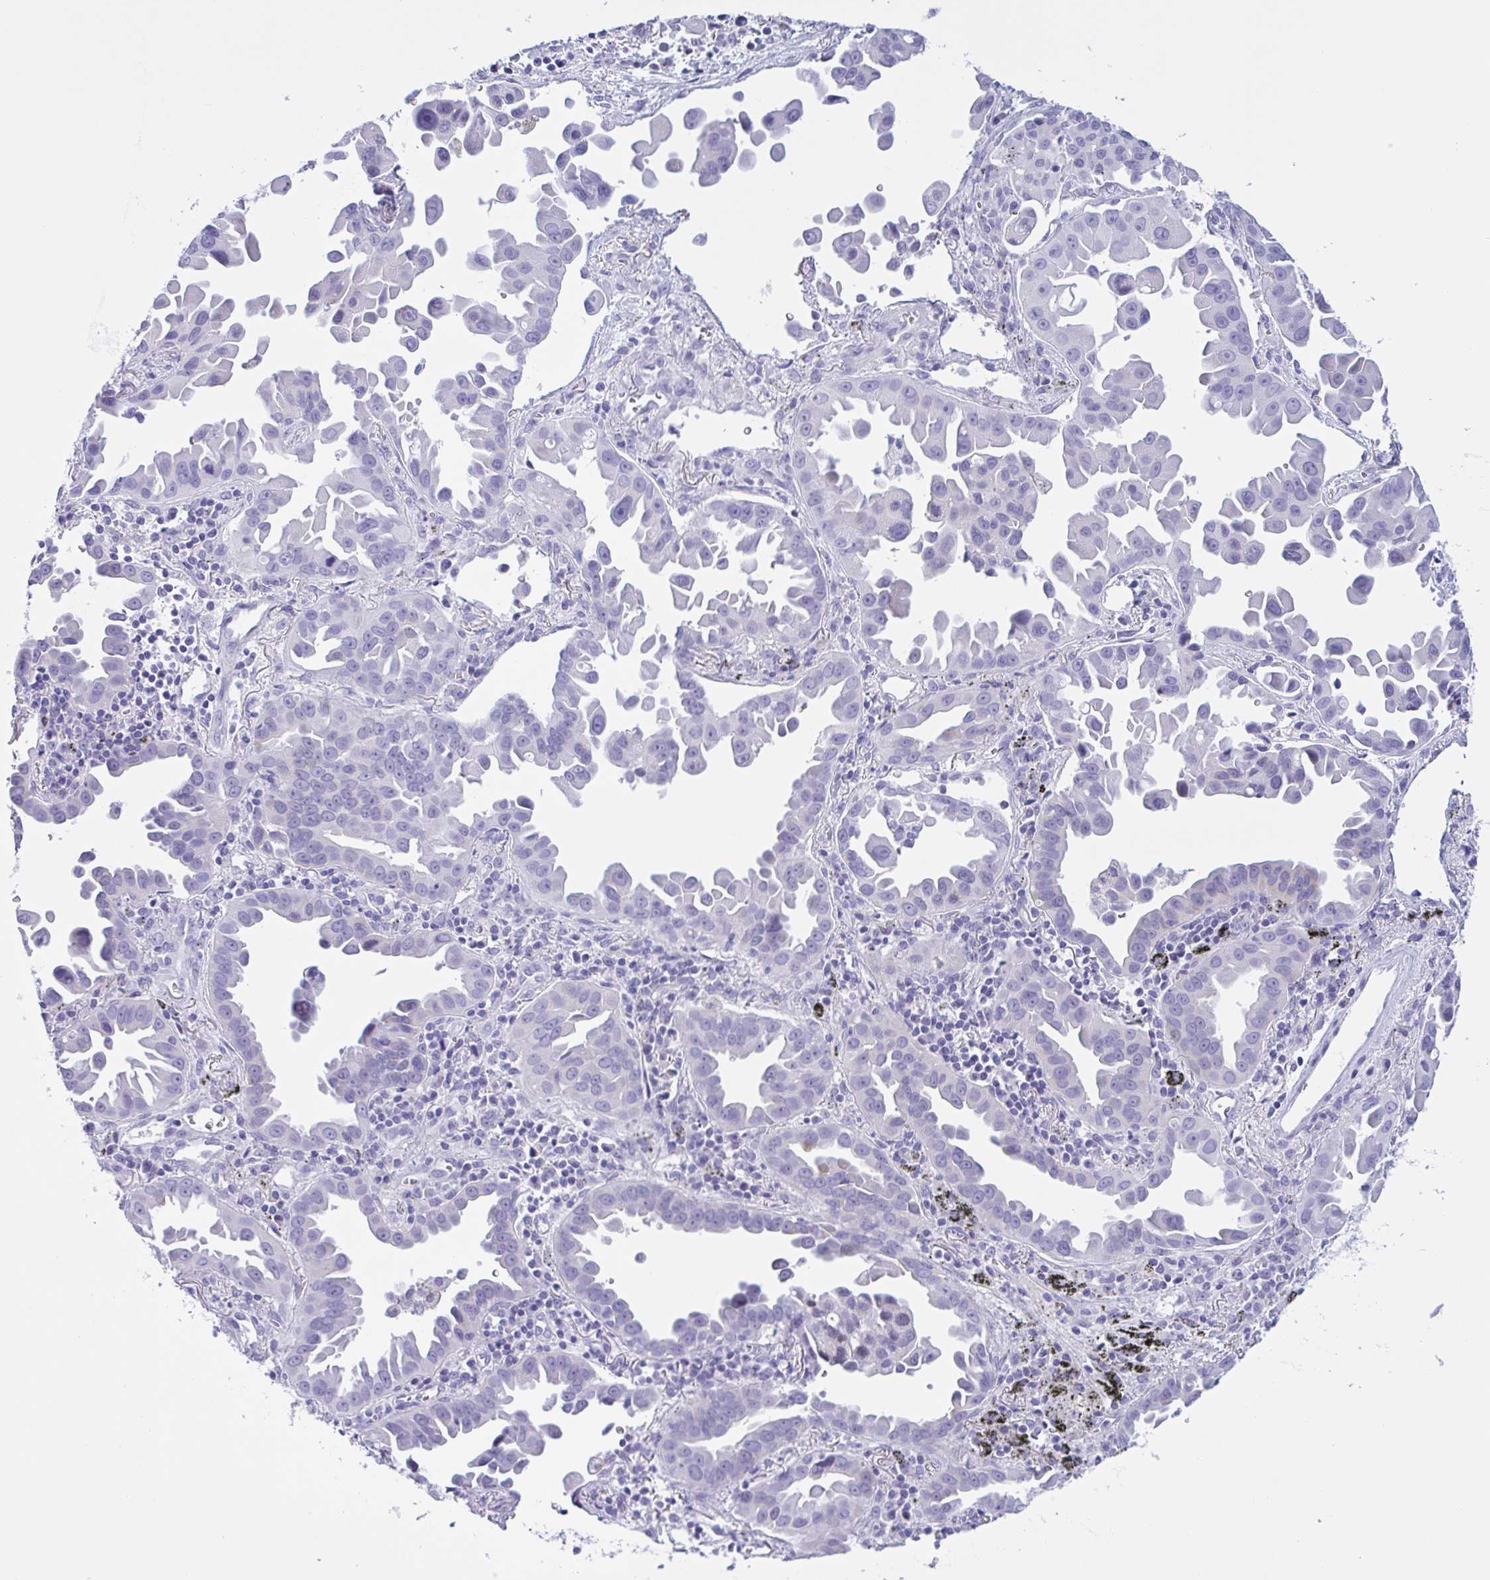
{"staining": {"intensity": "negative", "quantity": "none", "location": "none"}, "tissue": "lung cancer", "cell_type": "Tumor cells", "image_type": "cancer", "snomed": [{"axis": "morphology", "description": "Adenocarcinoma, NOS"}, {"axis": "topography", "description": "Lung"}], "caption": "Human lung adenocarcinoma stained for a protein using immunohistochemistry (IHC) demonstrates no positivity in tumor cells.", "gene": "AHCYL2", "patient": {"sex": "male", "age": 68}}